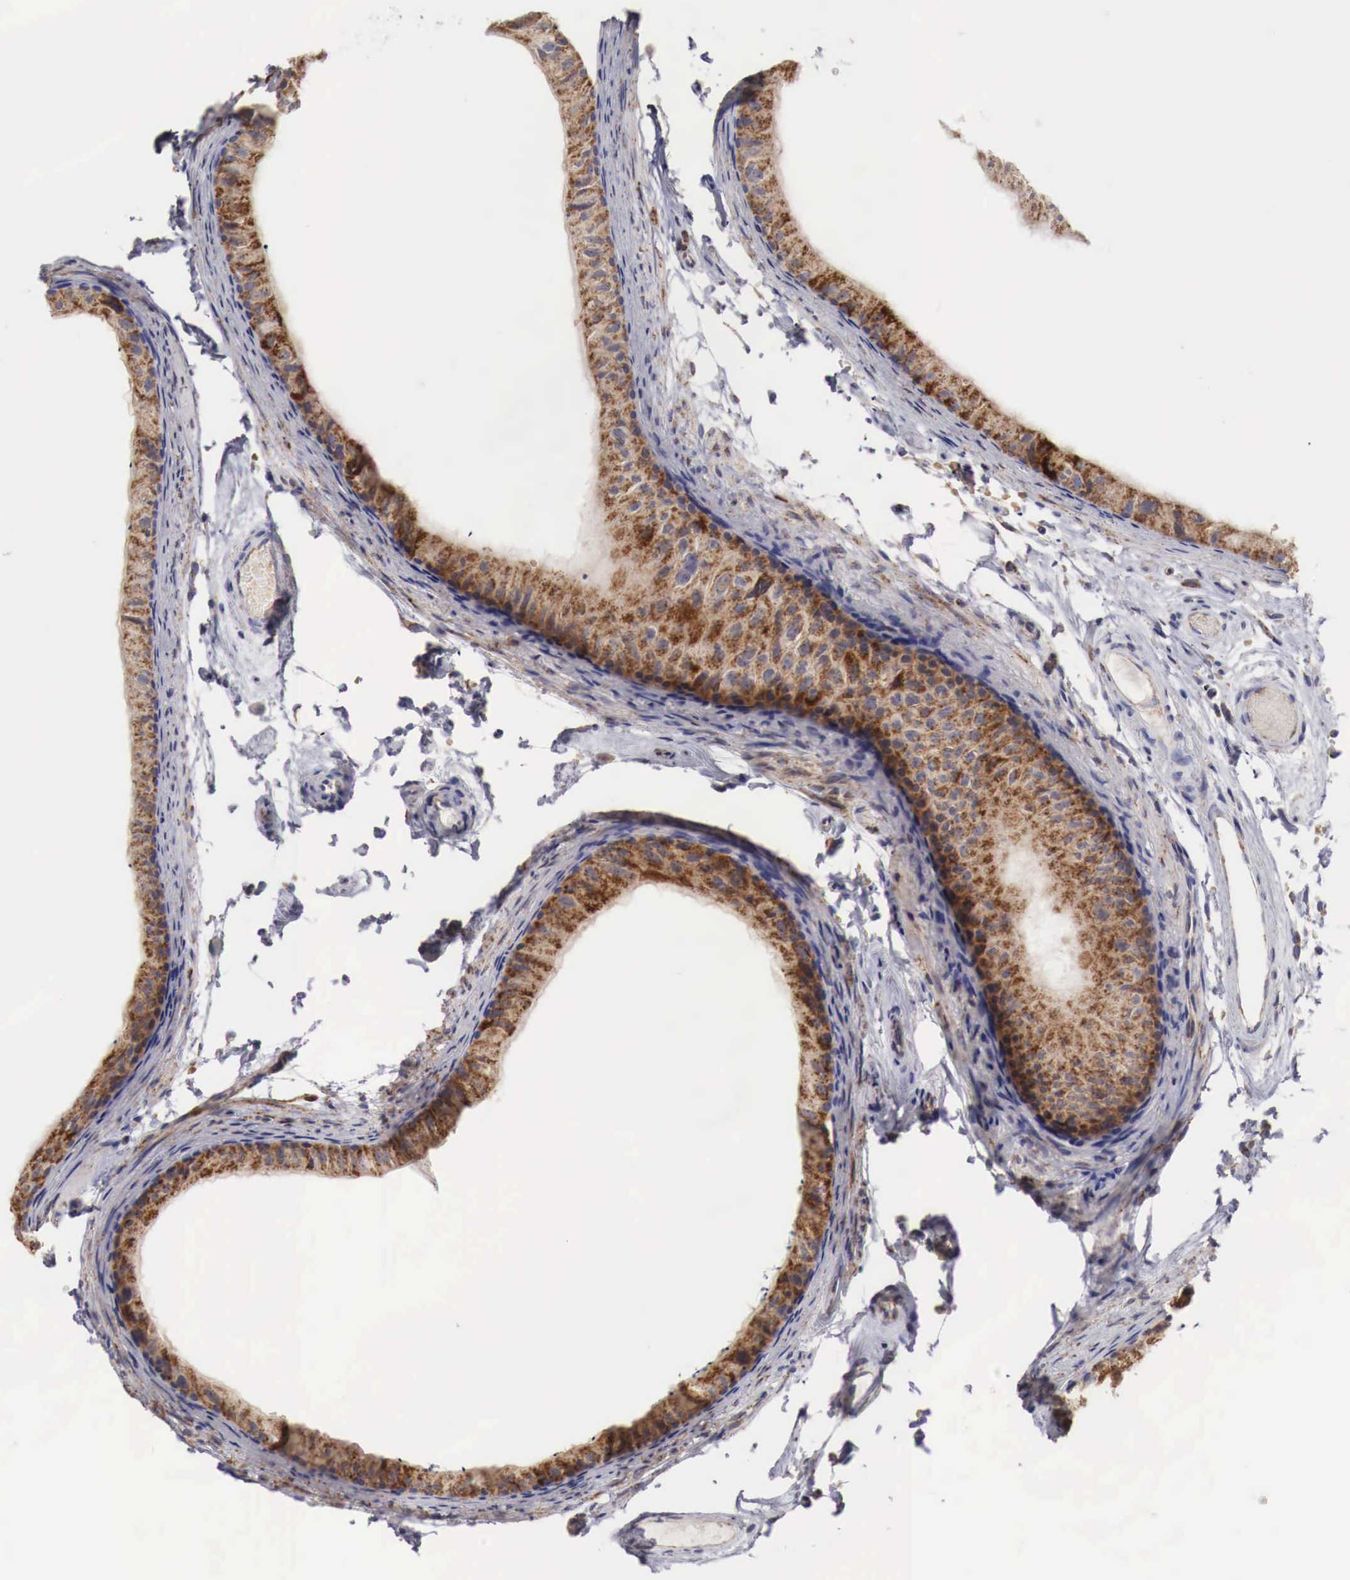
{"staining": {"intensity": "strong", "quantity": ">75%", "location": "cytoplasmic/membranous"}, "tissue": "epididymis", "cell_type": "Glandular cells", "image_type": "normal", "snomed": [{"axis": "morphology", "description": "Normal tissue, NOS"}, {"axis": "topography", "description": "Epididymis"}], "caption": "Epididymis stained with a protein marker shows strong staining in glandular cells.", "gene": "XPNPEP3", "patient": {"sex": "male", "age": 77}}